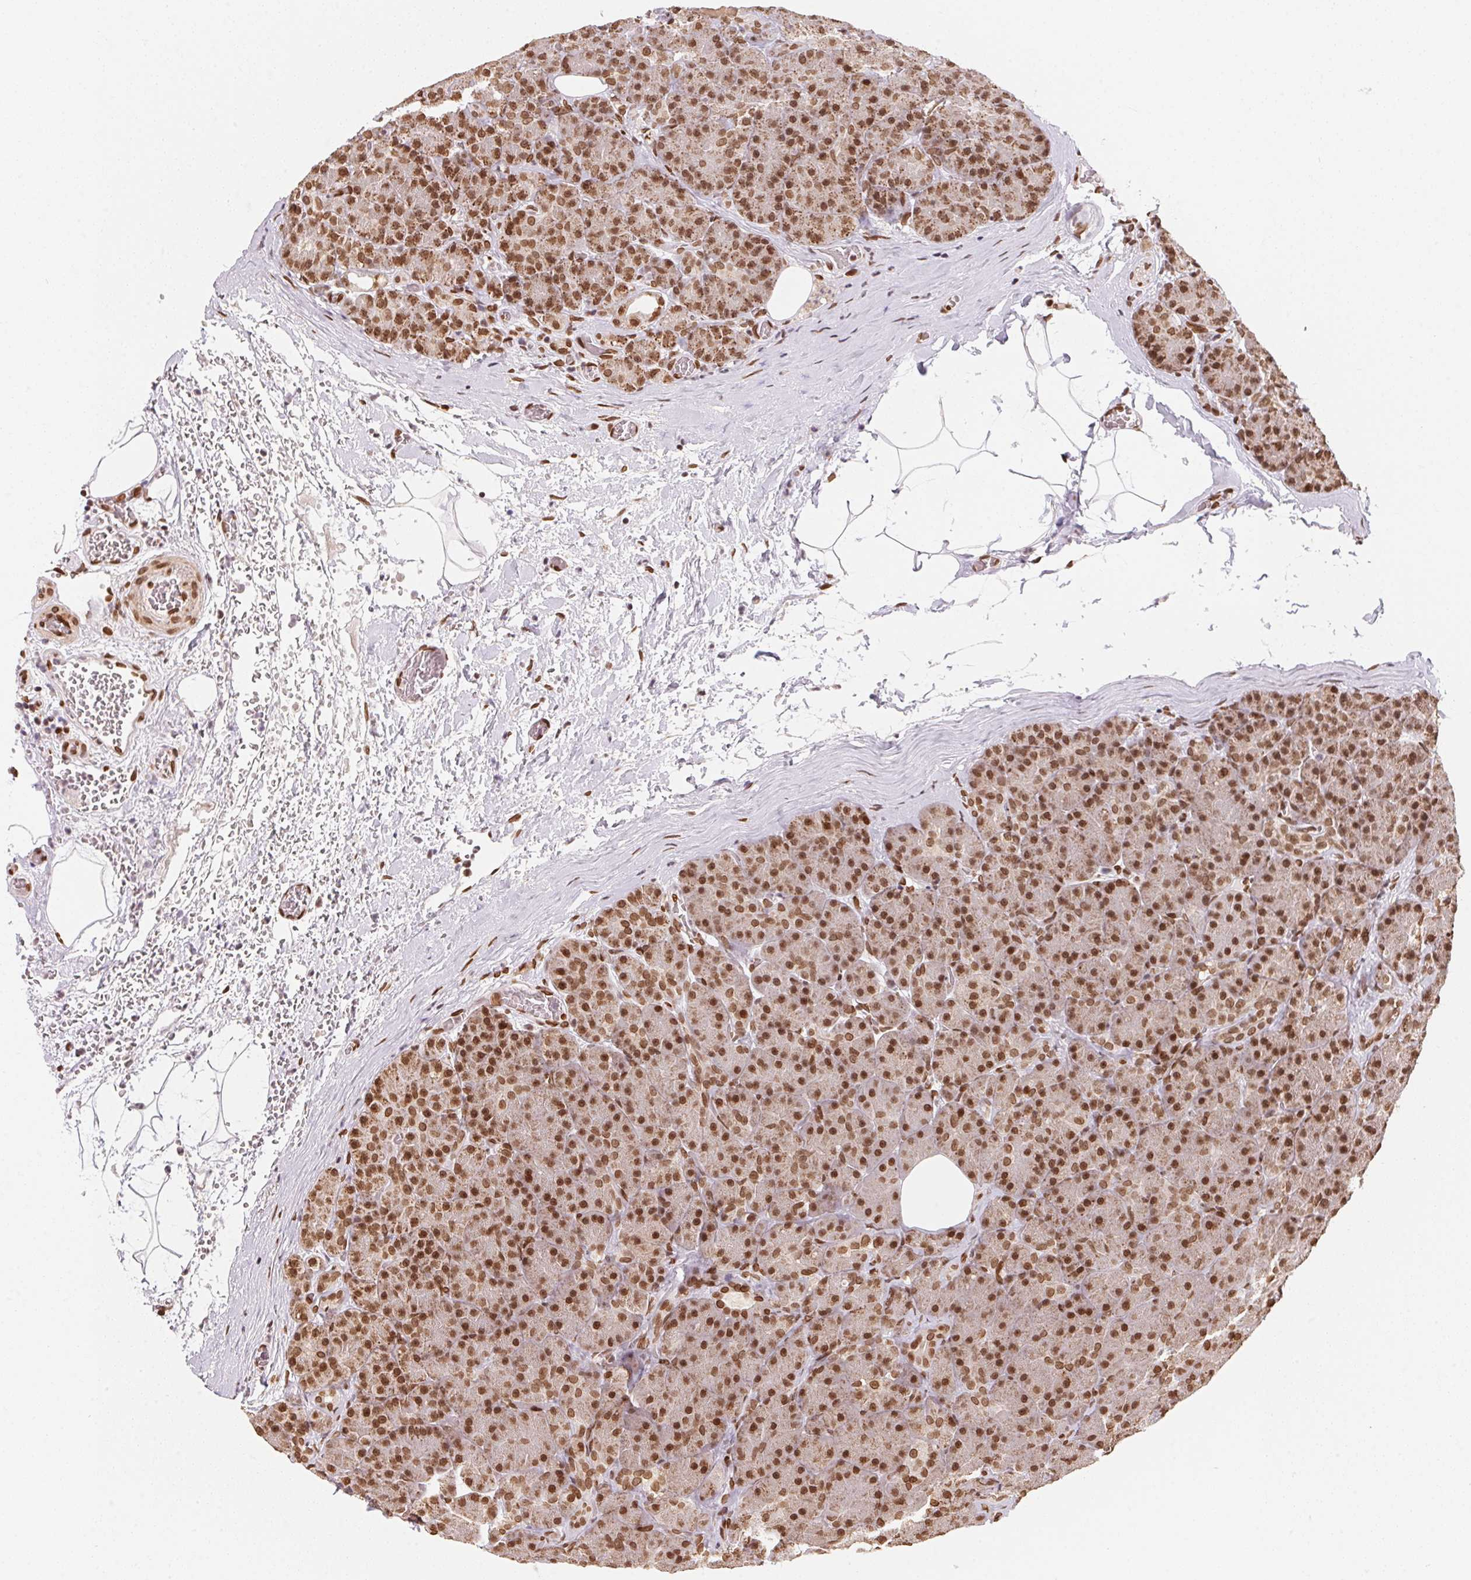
{"staining": {"intensity": "strong", "quantity": ">75%", "location": "nuclear"}, "tissue": "pancreas", "cell_type": "Exocrine glandular cells", "image_type": "normal", "snomed": [{"axis": "morphology", "description": "Normal tissue, NOS"}, {"axis": "topography", "description": "Pancreas"}], "caption": "Benign pancreas shows strong nuclear staining in about >75% of exocrine glandular cells, visualized by immunohistochemistry. (brown staining indicates protein expression, while blue staining denotes nuclei).", "gene": "SAP30BP", "patient": {"sex": "male", "age": 57}}